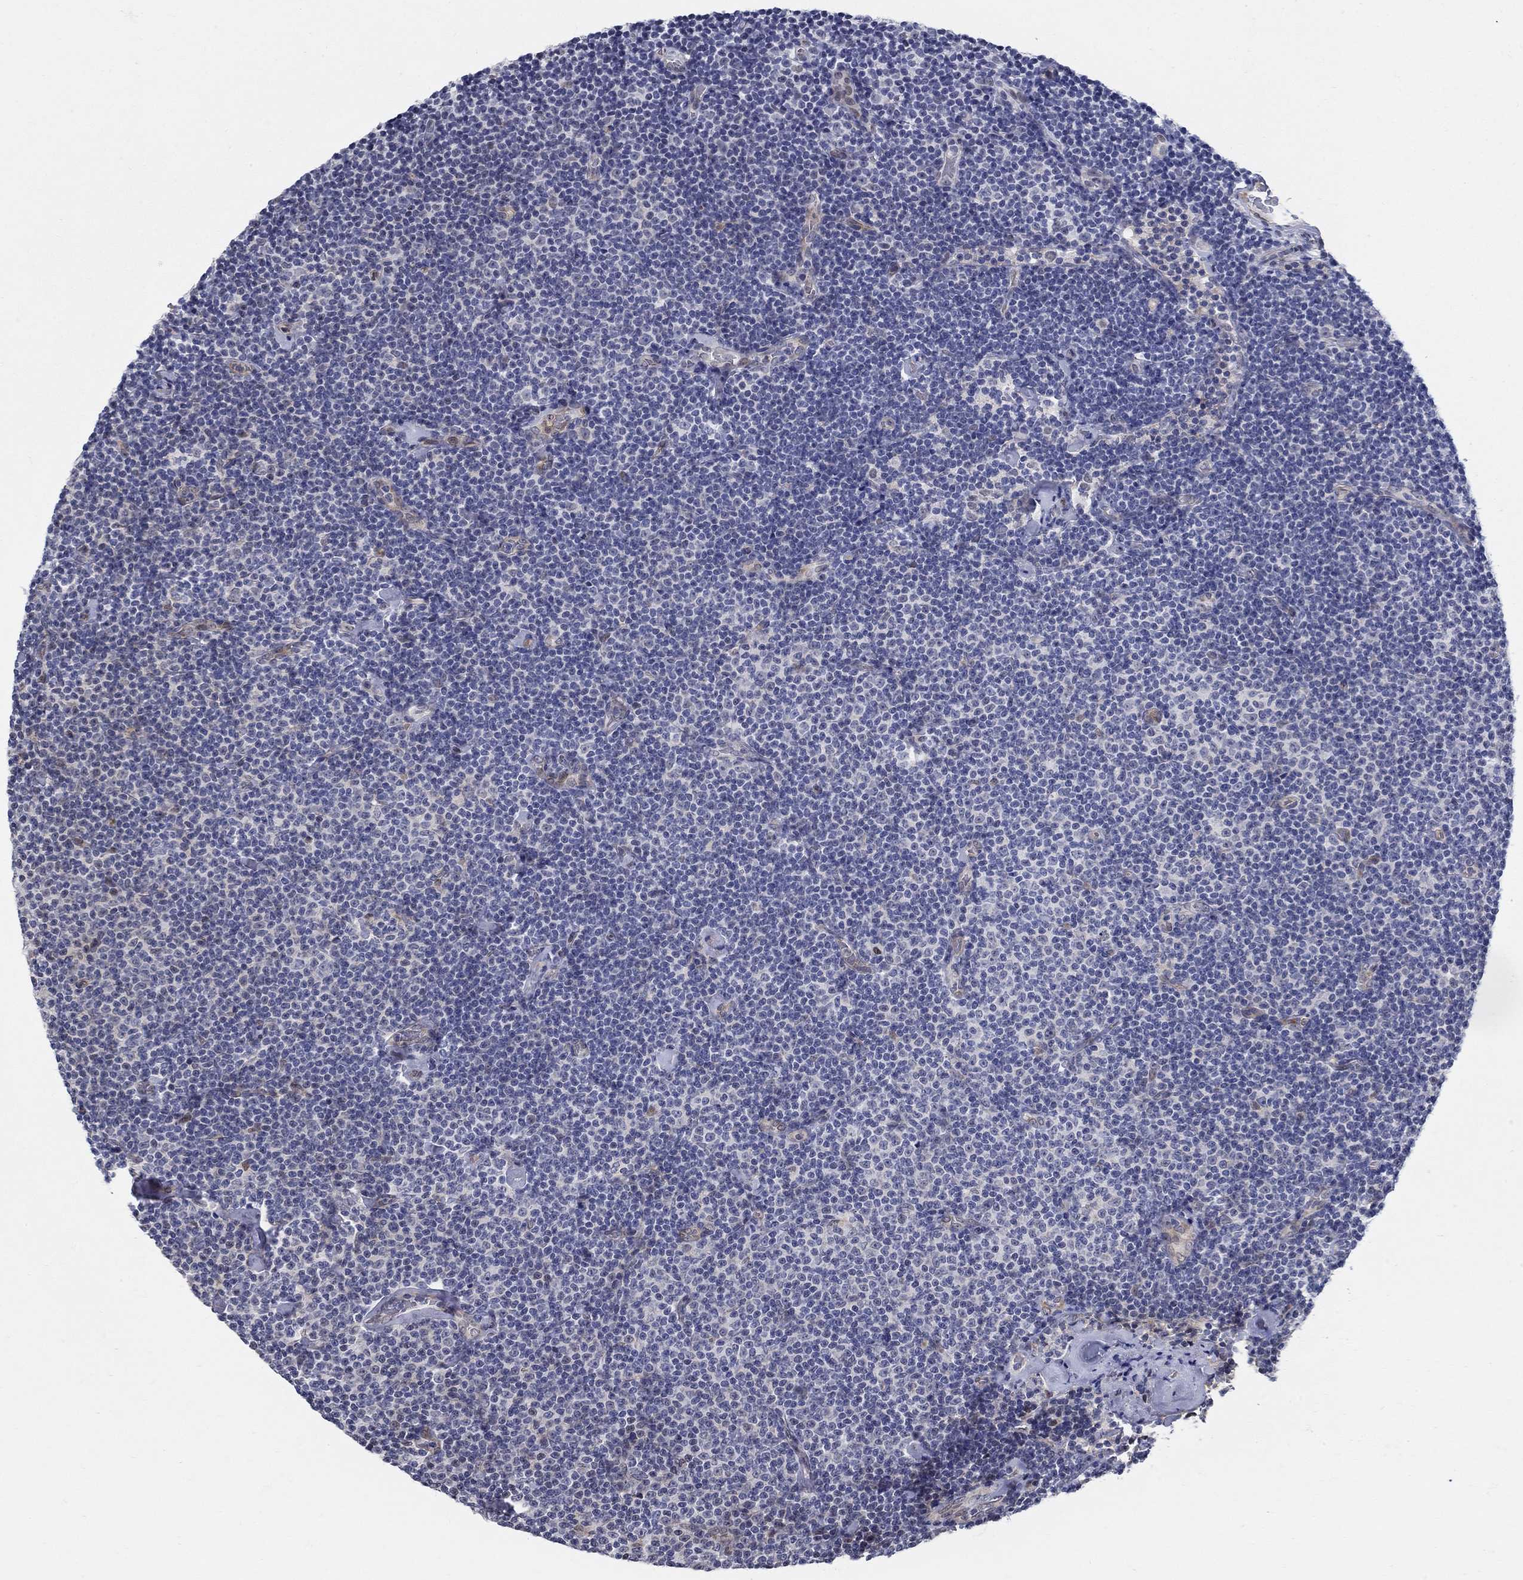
{"staining": {"intensity": "negative", "quantity": "none", "location": "none"}, "tissue": "lymphoma", "cell_type": "Tumor cells", "image_type": "cancer", "snomed": [{"axis": "morphology", "description": "Malignant lymphoma, non-Hodgkin's type, Low grade"}, {"axis": "topography", "description": "Lymph node"}], "caption": "There is no significant staining in tumor cells of malignant lymphoma, non-Hodgkin's type (low-grade).", "gene": "C16orf46", "patient": {"sex": "male", "age": 81}}